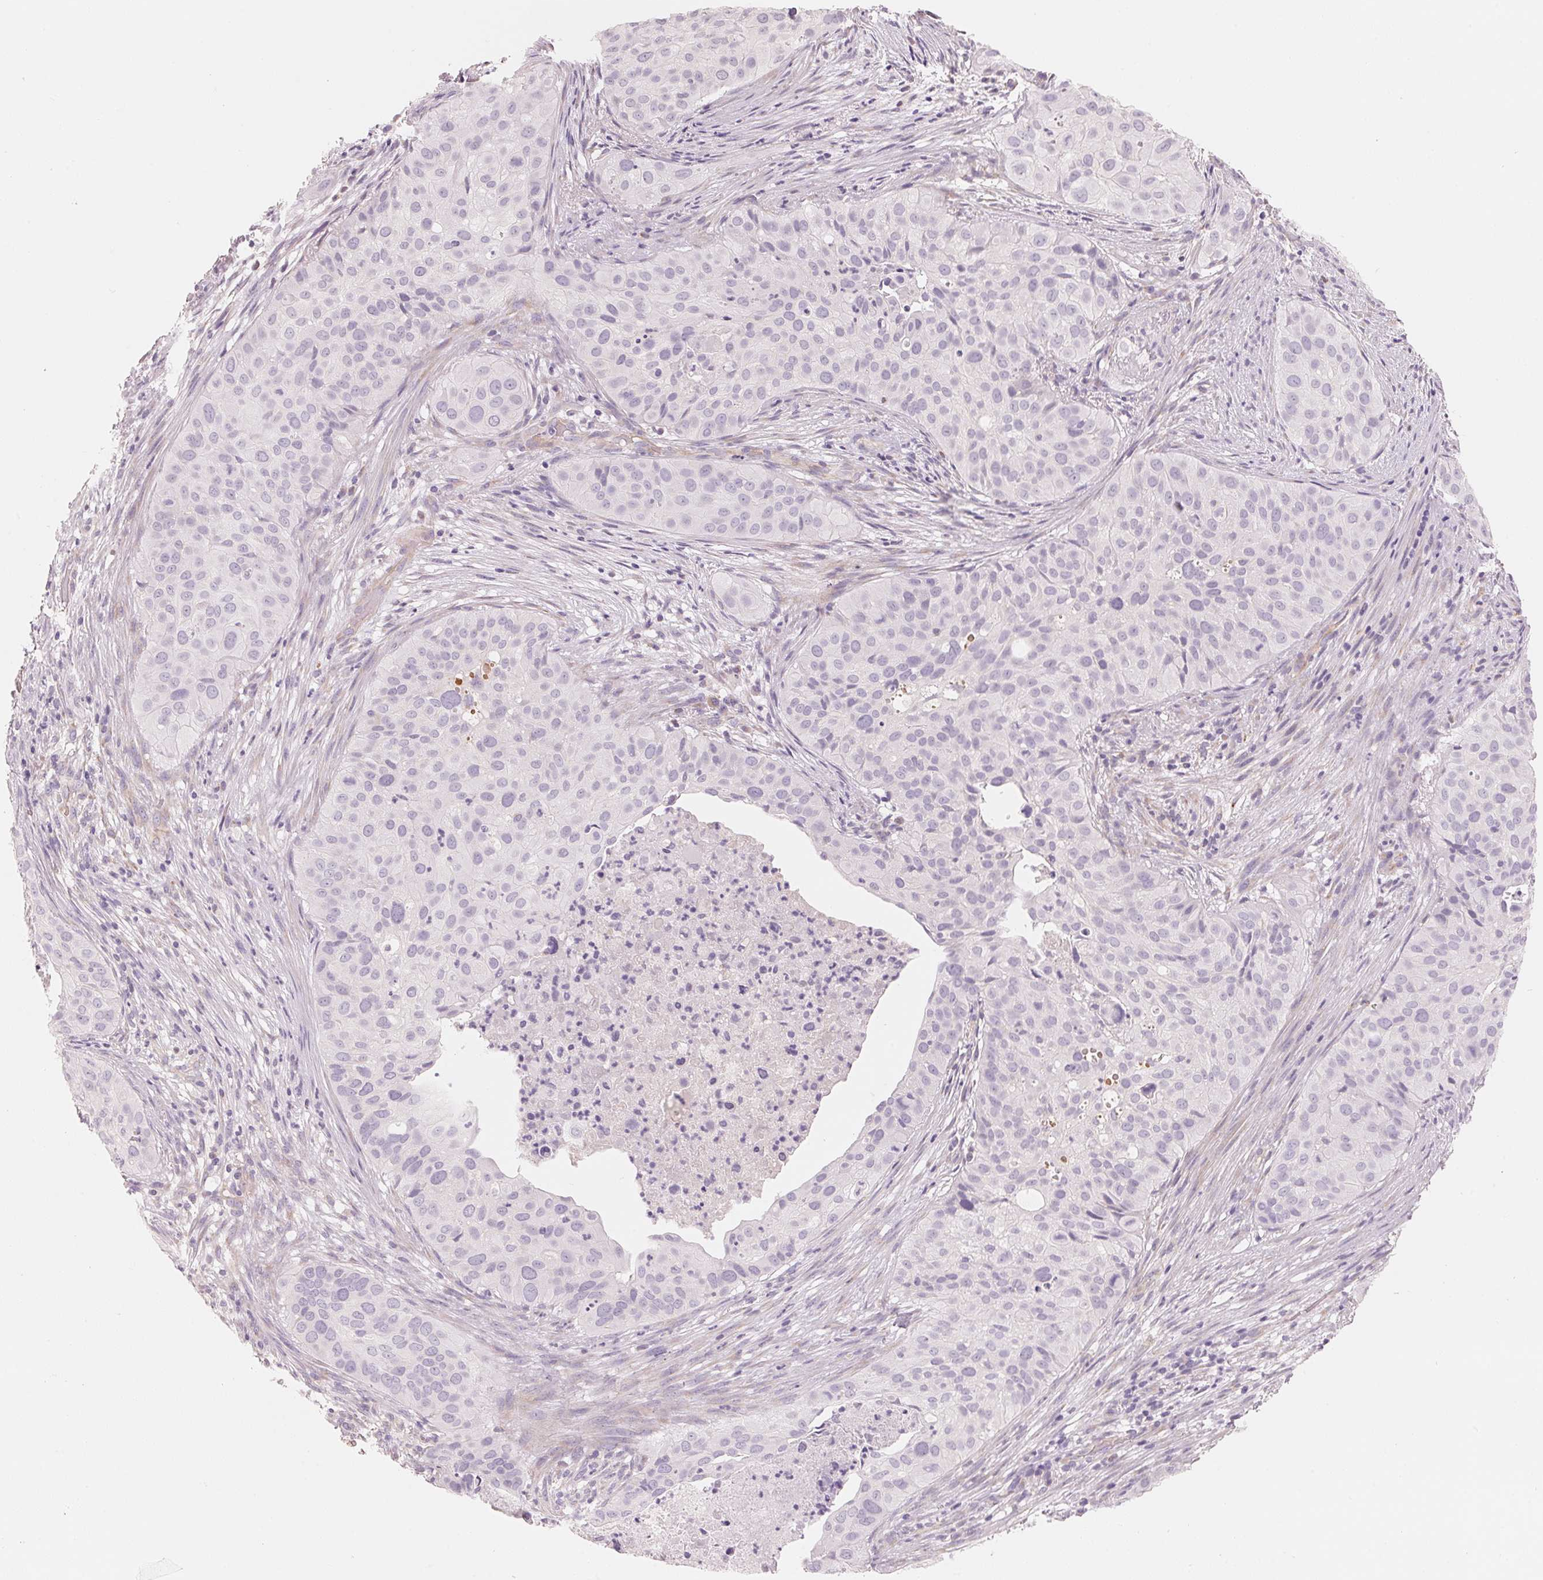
{"staining": {"intensity": "negative", "quantity": "none", "location": "none"}, "tissue": "cervical cancer", "cell_type": "Tumor cells", "image_type": "cancer", "snomed": [{"axis": "morphology", "description": "Squamous cell carcinoma, NOS"}, {"axis": "topography", "description": "Cervix"}], "caption": "Immunohistochemical staining of cervical squamous cell carcinoma exhibits no significant expression in tumor cells.", "gene": "CFHR2", "patient": {"sex": "female", "age": 38}}